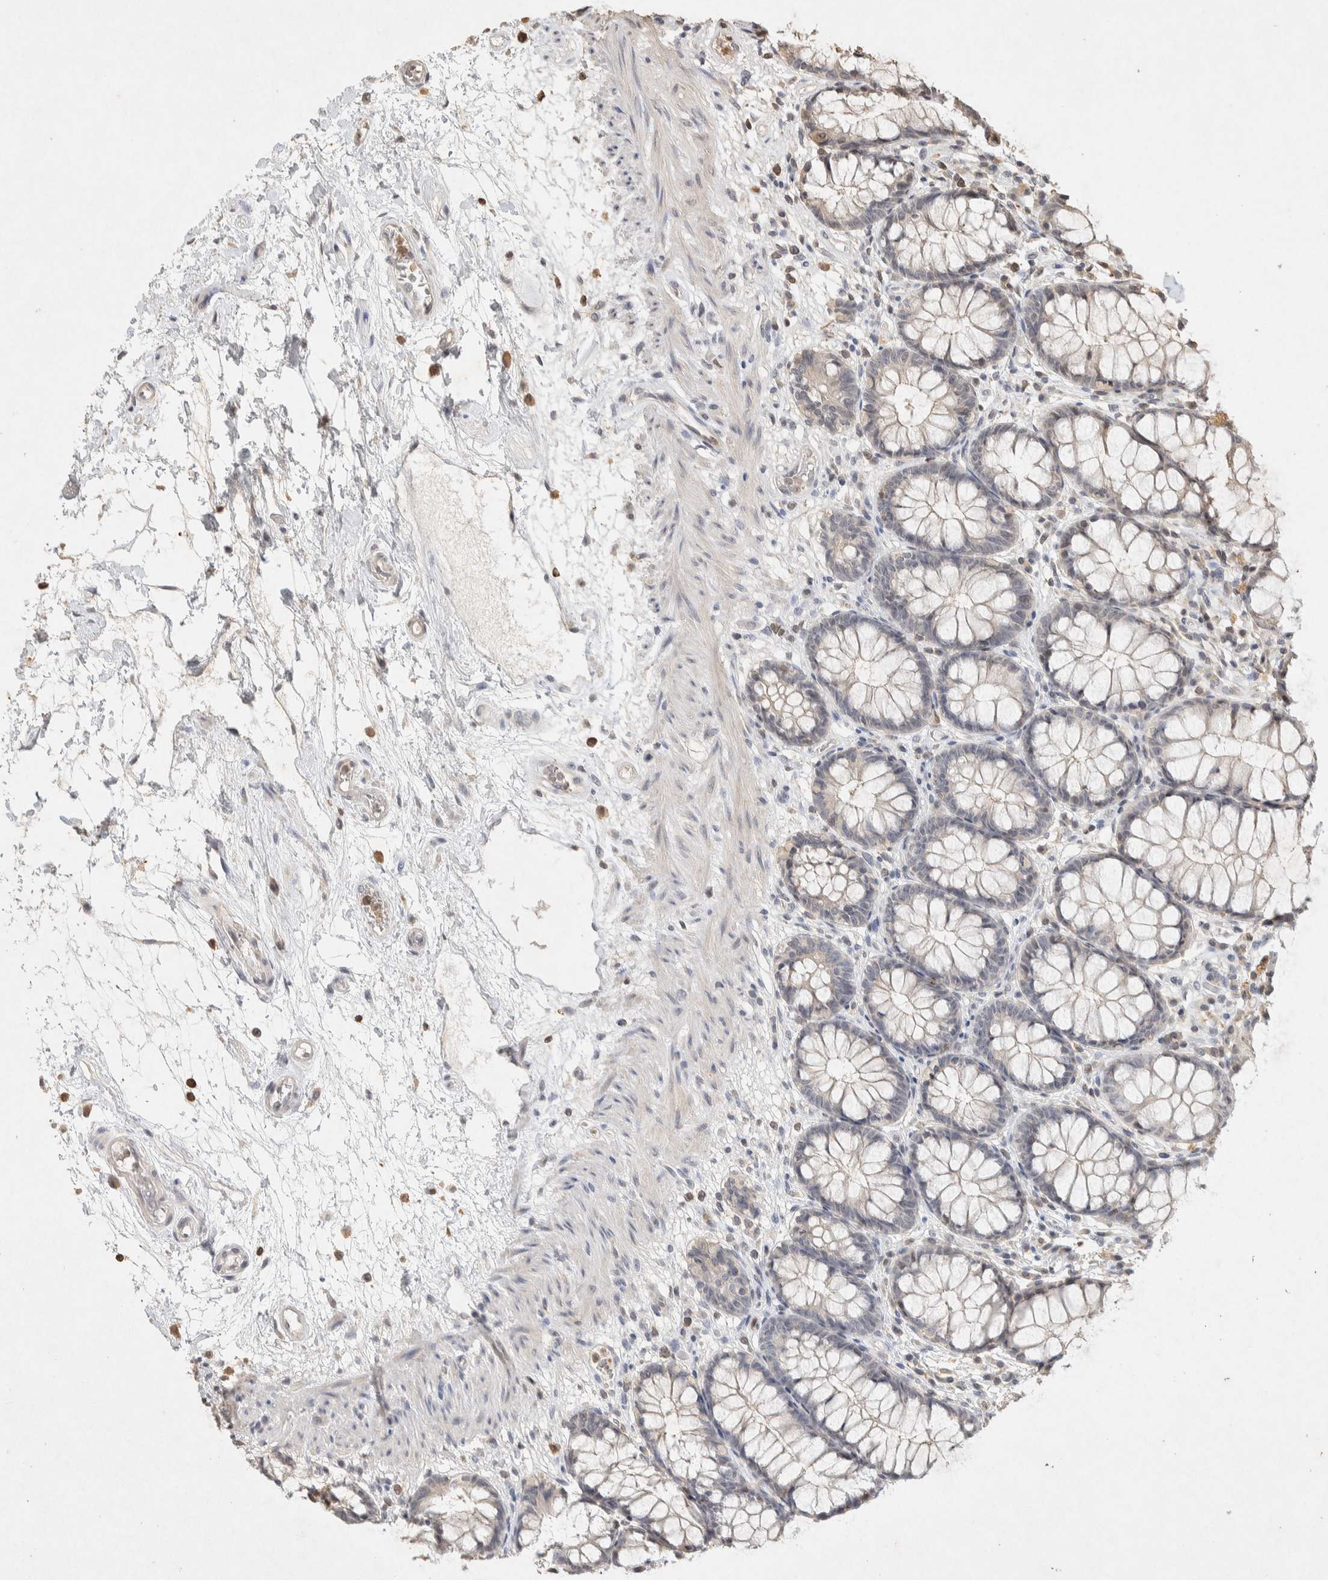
{"staining": {"intensity": "negative", "quantity": "none", "location": "none"}, "tissue": "rectum", "cell_type": "Glandular cells", "image_type": "normal", "snomed": [{"axis": "morphology", "description": "Normal tissue, NOS"}, {"axis": "topography", "description": "Rectum"}], "caption": "An IHC image of normal rectum is shown. There is no staining in glandular cells of rectum.", "gene": "RAC2", "patient": {"sex": "male", "age": 64}}